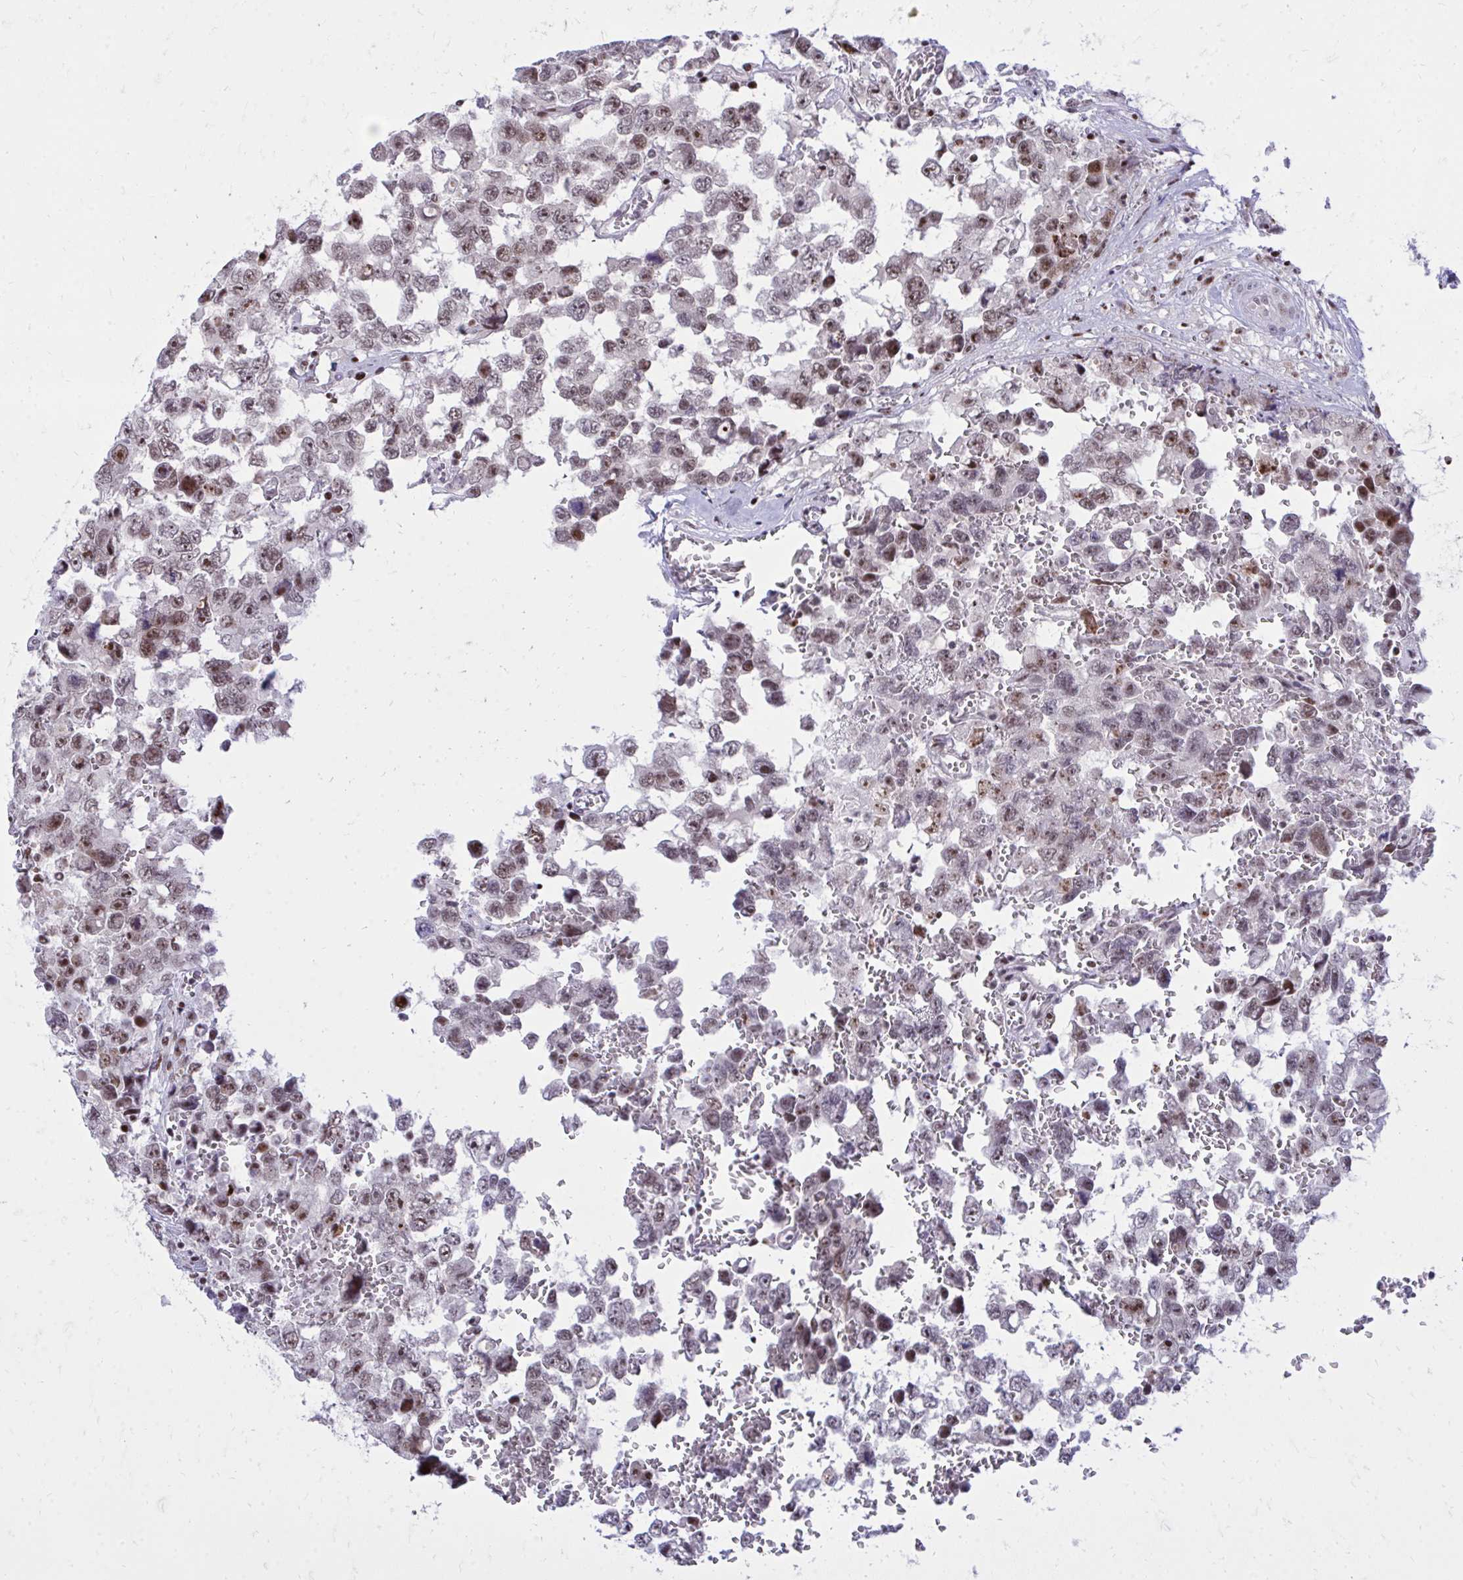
{"staining": {"intensity": "moderate", "quantity": "25%-75%", "location": "nuclear"}, "tissue": "testis cancer", "cell_type": "Tumor cells", "image_type": "cancer", "snomed": [{"axis": "morphology", "description": "Carcinoma, Embryonal, NOS"}, {"axis": "topography", "description": "Testis"}], "caption": "A high-resolution image shows IHC staining of testis cancer (embryonal carcinoma), which demonstrates moderate nuclear positivity in about 25%-75% of tumor cells.", "gene": "C14orf39", "patient": {"sex": "male", "age": 18}}